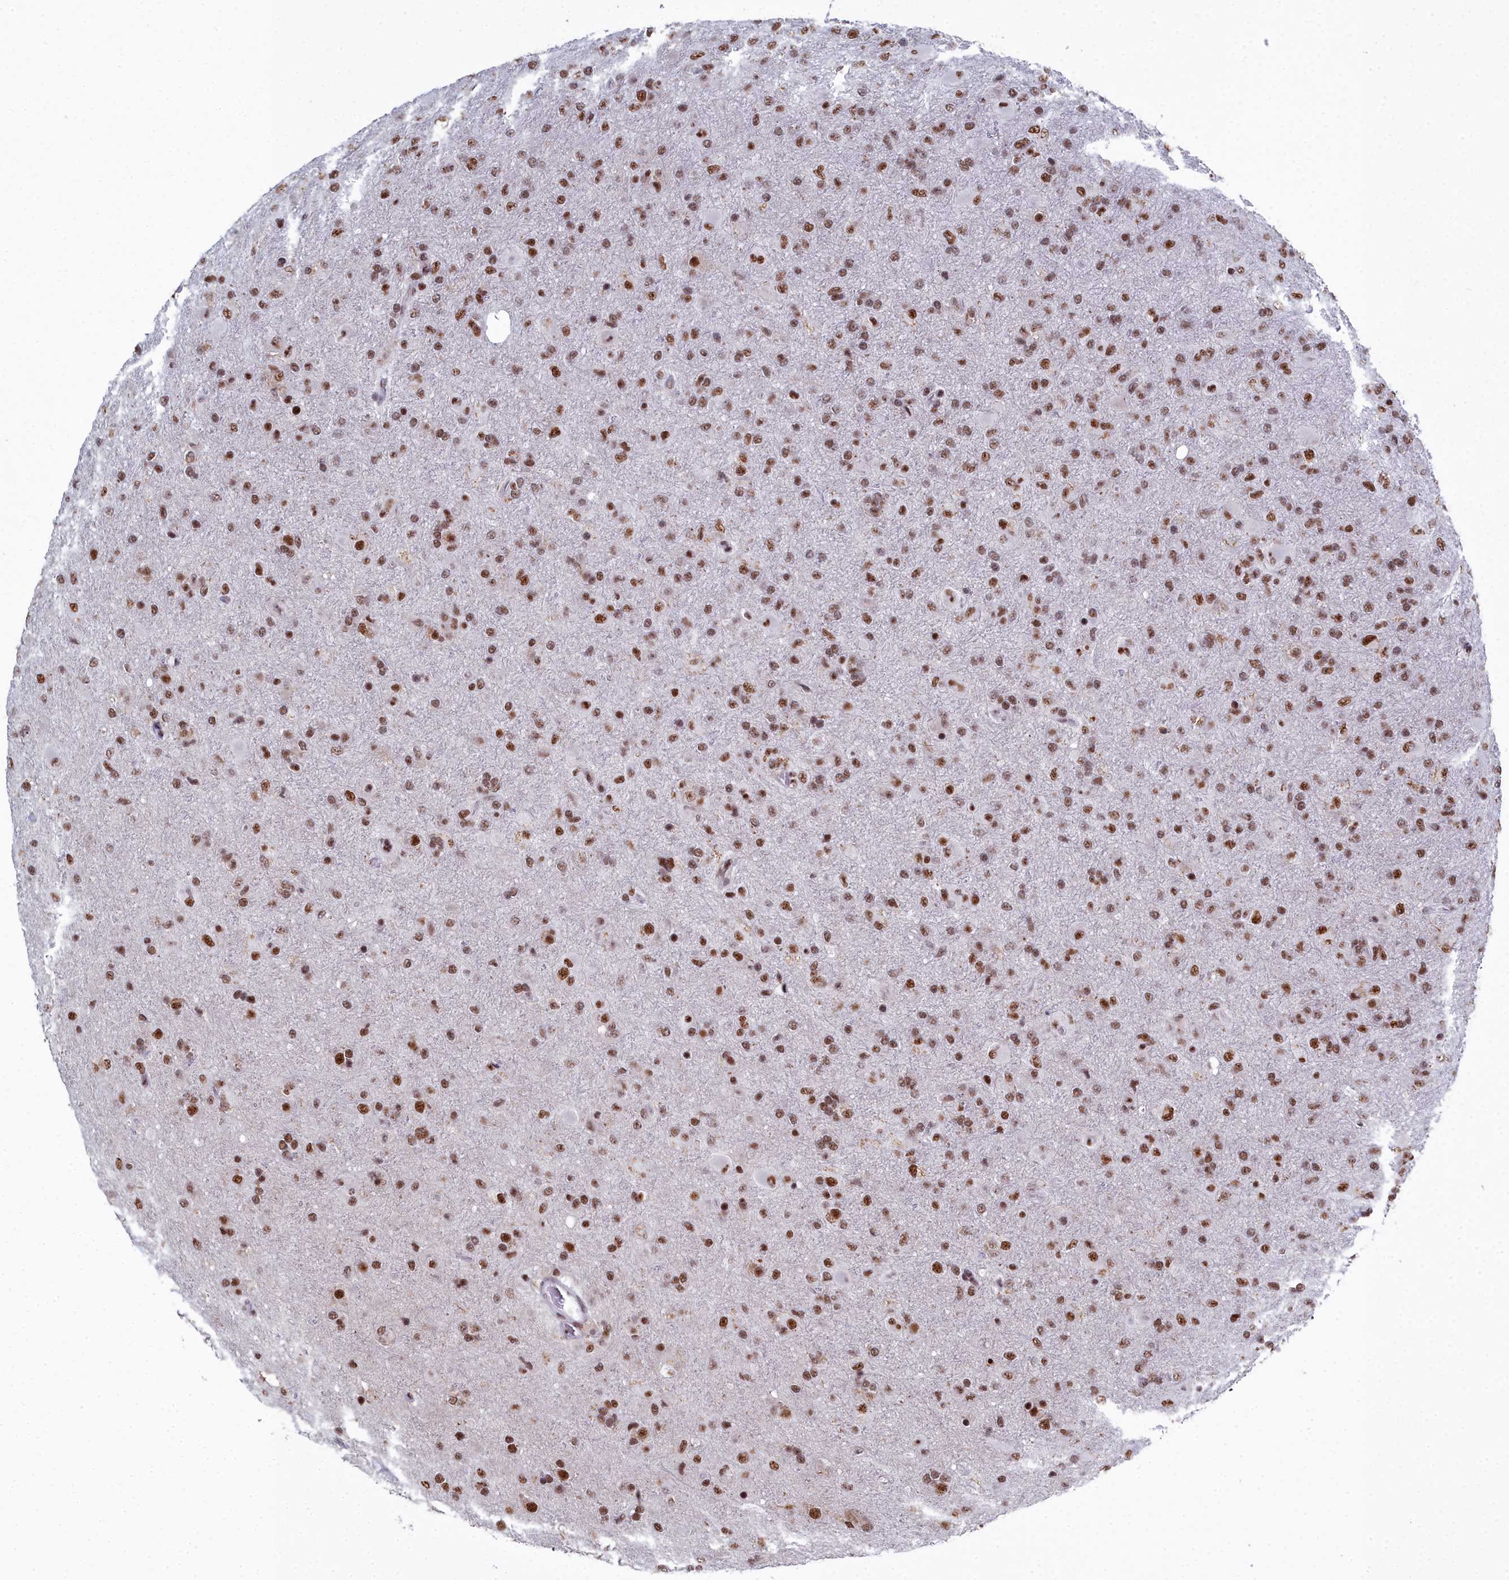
{"staining": {"intensity": "strong", "quantity": ">75%", "location": "nuclear"}, "tissue": "glioma", "cell_type": "Tumor cells", "image_type": "cancer", "snomed": [{"axis": "morphology", "description": "Glioma, malignant, Low grade"}, {"axis": "topography", "description": "Brain"}], "caption": "Glioma stained with DAB IHC shows high levels of strong nuclear positivity in about >75% of tumor cells.", "gene": "SF3B3", "patient": {"sex": "male", "age": 65}}